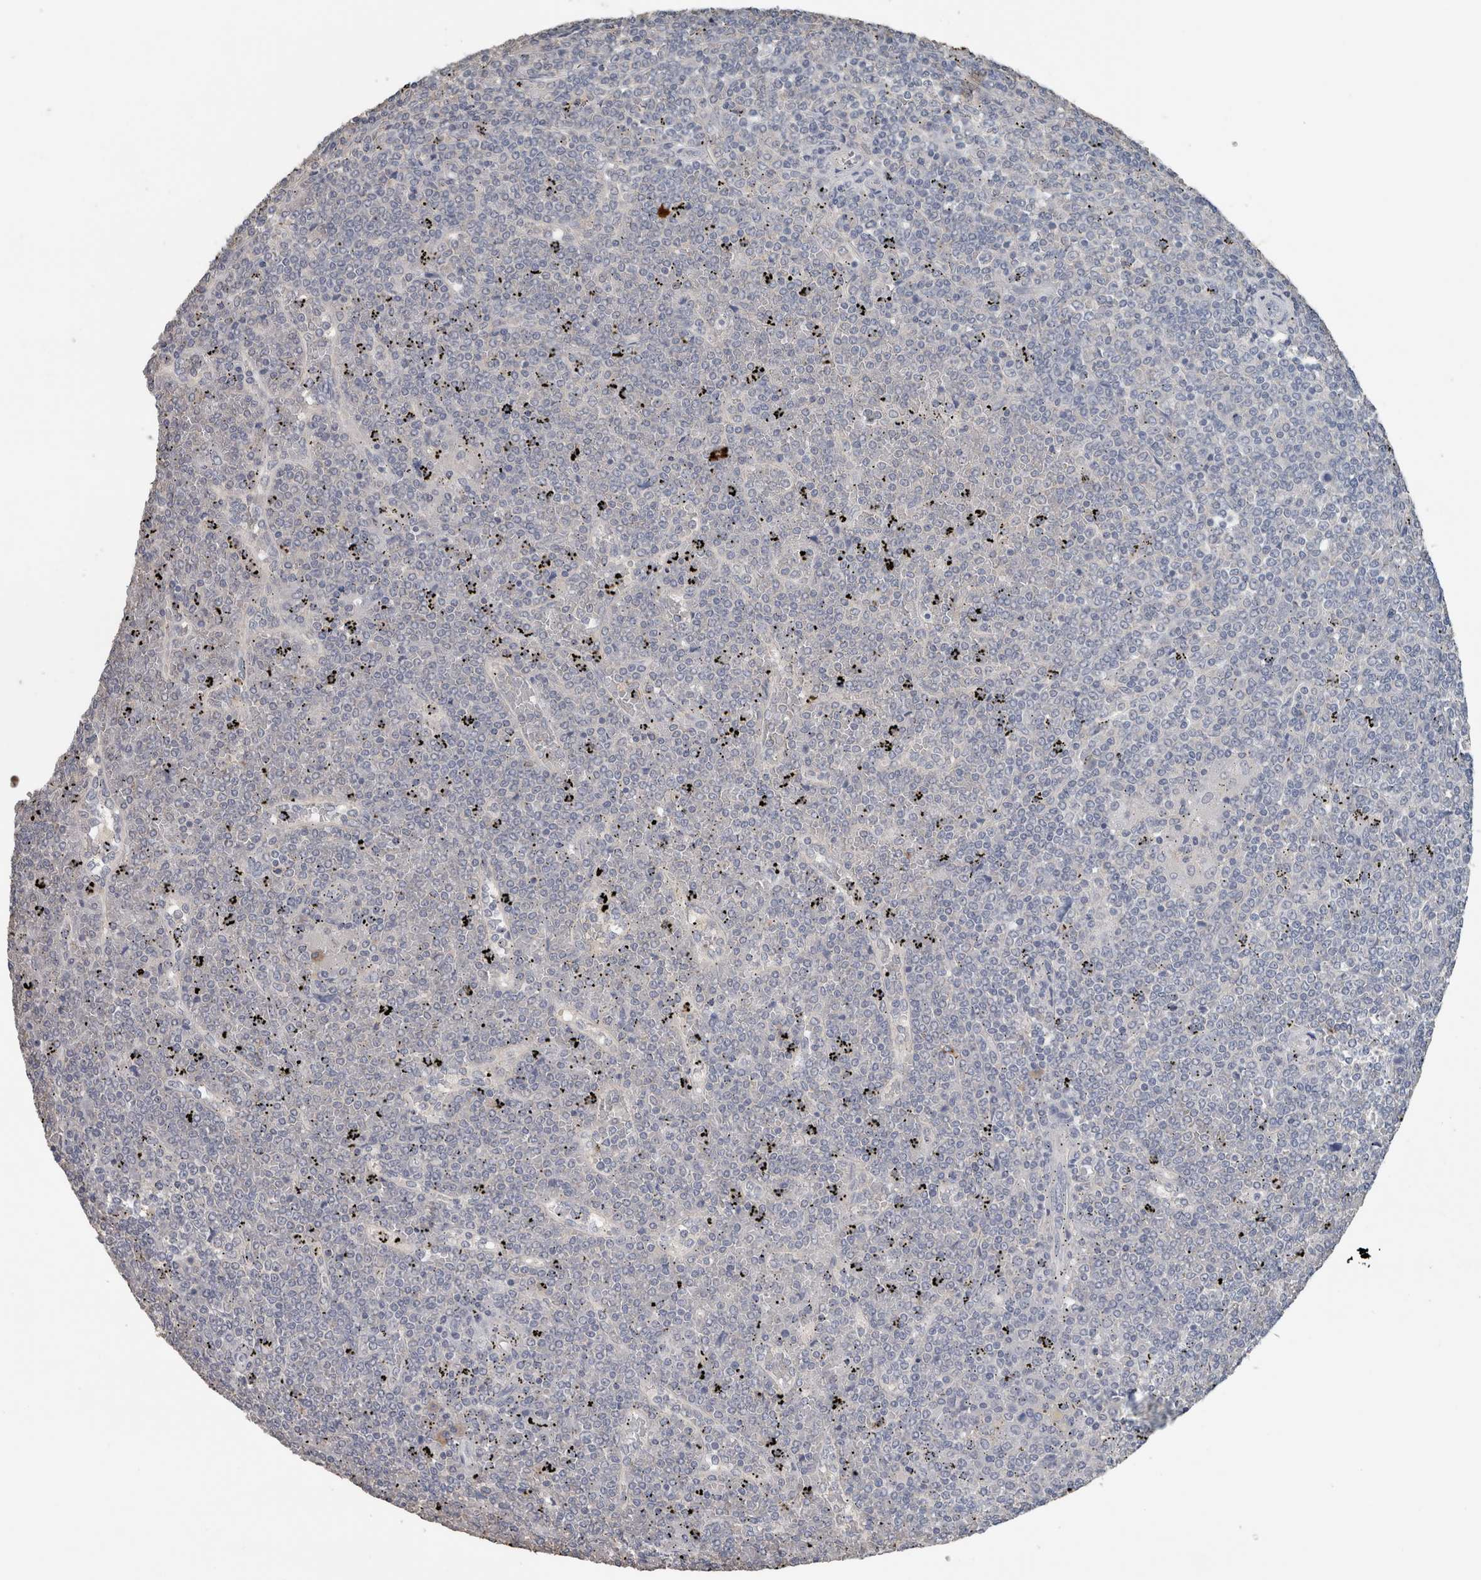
{"staining": {"intensity": "negative", "quantity": "none", "location": "none"}, "tissue": "lymphoma", "cell_type": "Tumor cells", "image_type": "cancer", "snomed": [{"axis": "morphology", "description": "Malignant lymphoma, non-Hodgkin's type, Low grade"}, {"axis": "topography", "description": "Spleen"}], "caption": "This is an immunohistochemistry (IHC) photomicrograph of human low-grade malignant lymphoma, non-Hodgkin's type. There is no positivity in tumor cells.", "gene": "CRNN", "patient": {"sex": "female", "age": 19}}